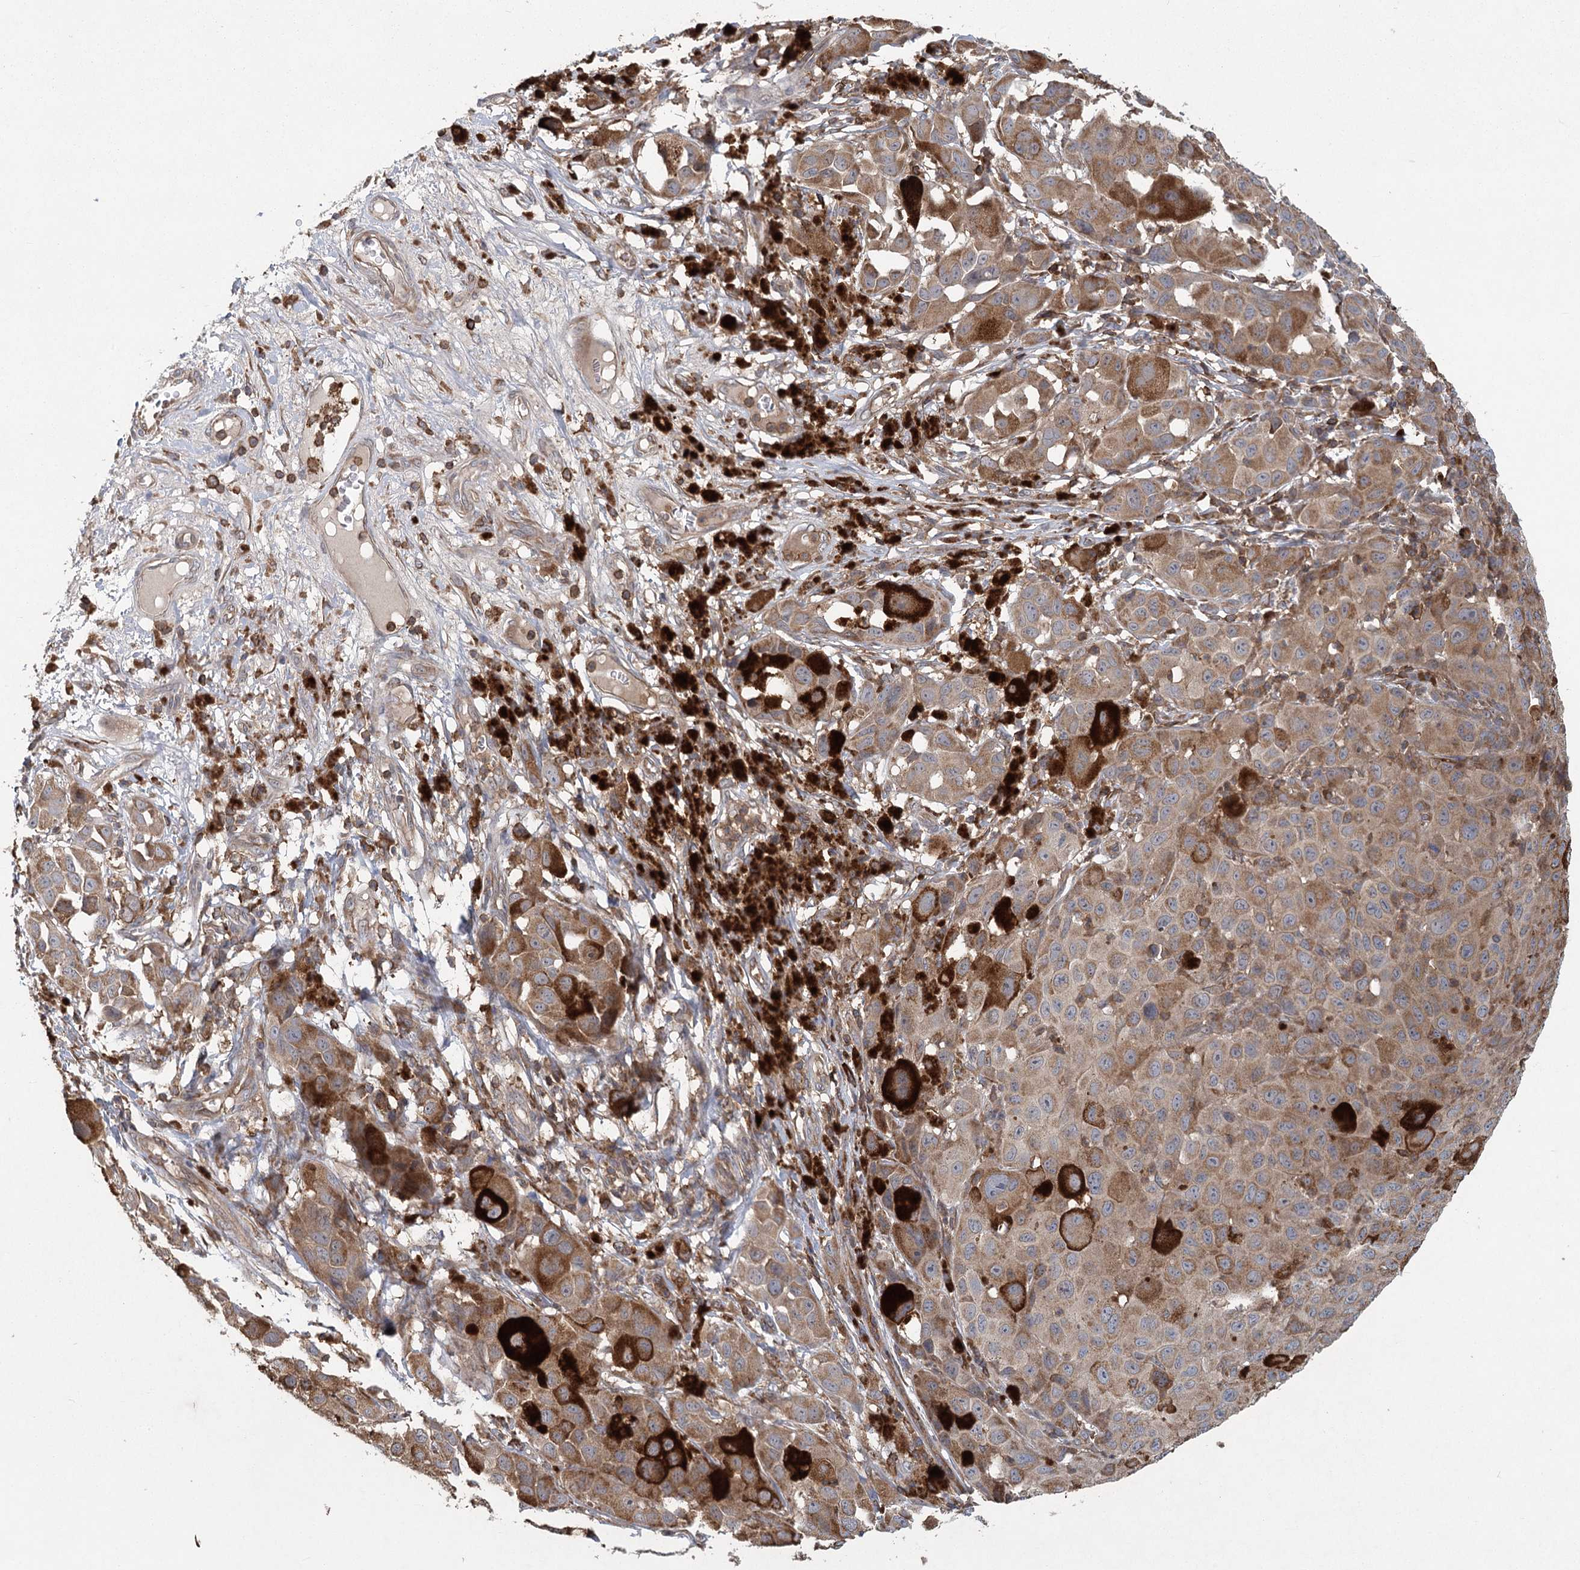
{"staining": {"intensity": "strong", "quantity": "25%-75%", "location": "cytoplasmic/membranous"}, "tissue": "melanoma", "cell_type": "Tumor cells", "image_type": "cancer", "snomed": [{"axis": "morphology", "description": "Malignant melanoma, NOS"}, {"axis": "topography", "description": "Skin"}], "caption": "Malignant melanoma stained with a brown dye reveals strong cytoplasmic/membranous positive positivity in about 25%-75% of tumor cells.", "gene": "PLEKHA7", "patient": {"sex": "male", "age": 96}}